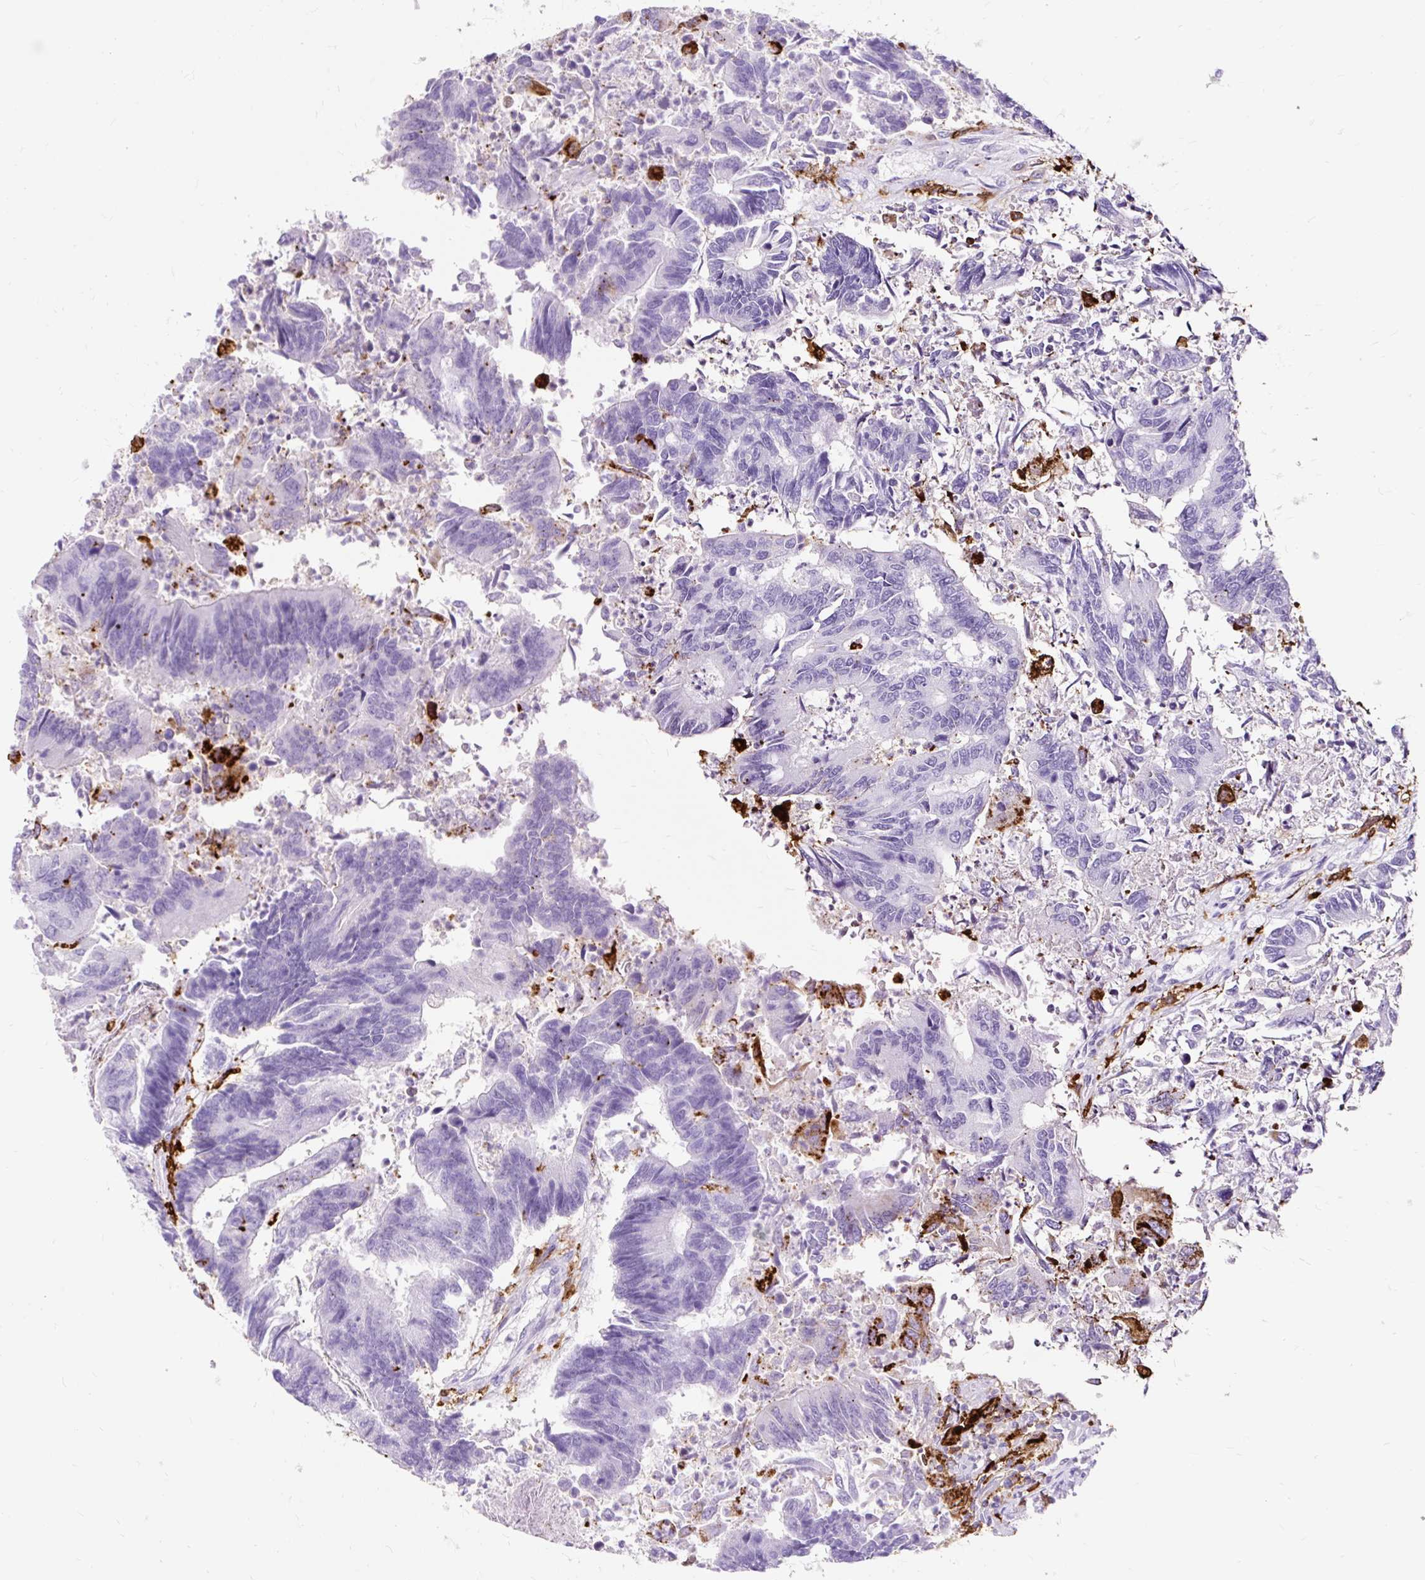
{"staining": {"intensity": "negative", "quantity": "none", "location": "none"}, "tissue": "colorectal cancer", "cell_type": "Tumor cells", "image_type": "cancer", "snomed": [{"axis": "morphology", "description": "Adenocarcinoma, NOS"}, {"axis": "topography", "description": "Colon"}], "caption": "Immunohistochemistry photomicrograph of human colorectal cancer (adenocarcinoma) stained for a protein (brown), which demonstrates no expression in tumor cells. (Stains: DAB (3,3'-diaminobenzidine) IHC with hematoxylin counter stain, Microscopy: brightfield microscopy at high magnification).", "gene": "HLA-DRA", "patient": {"sex": "female", "age": 67}}